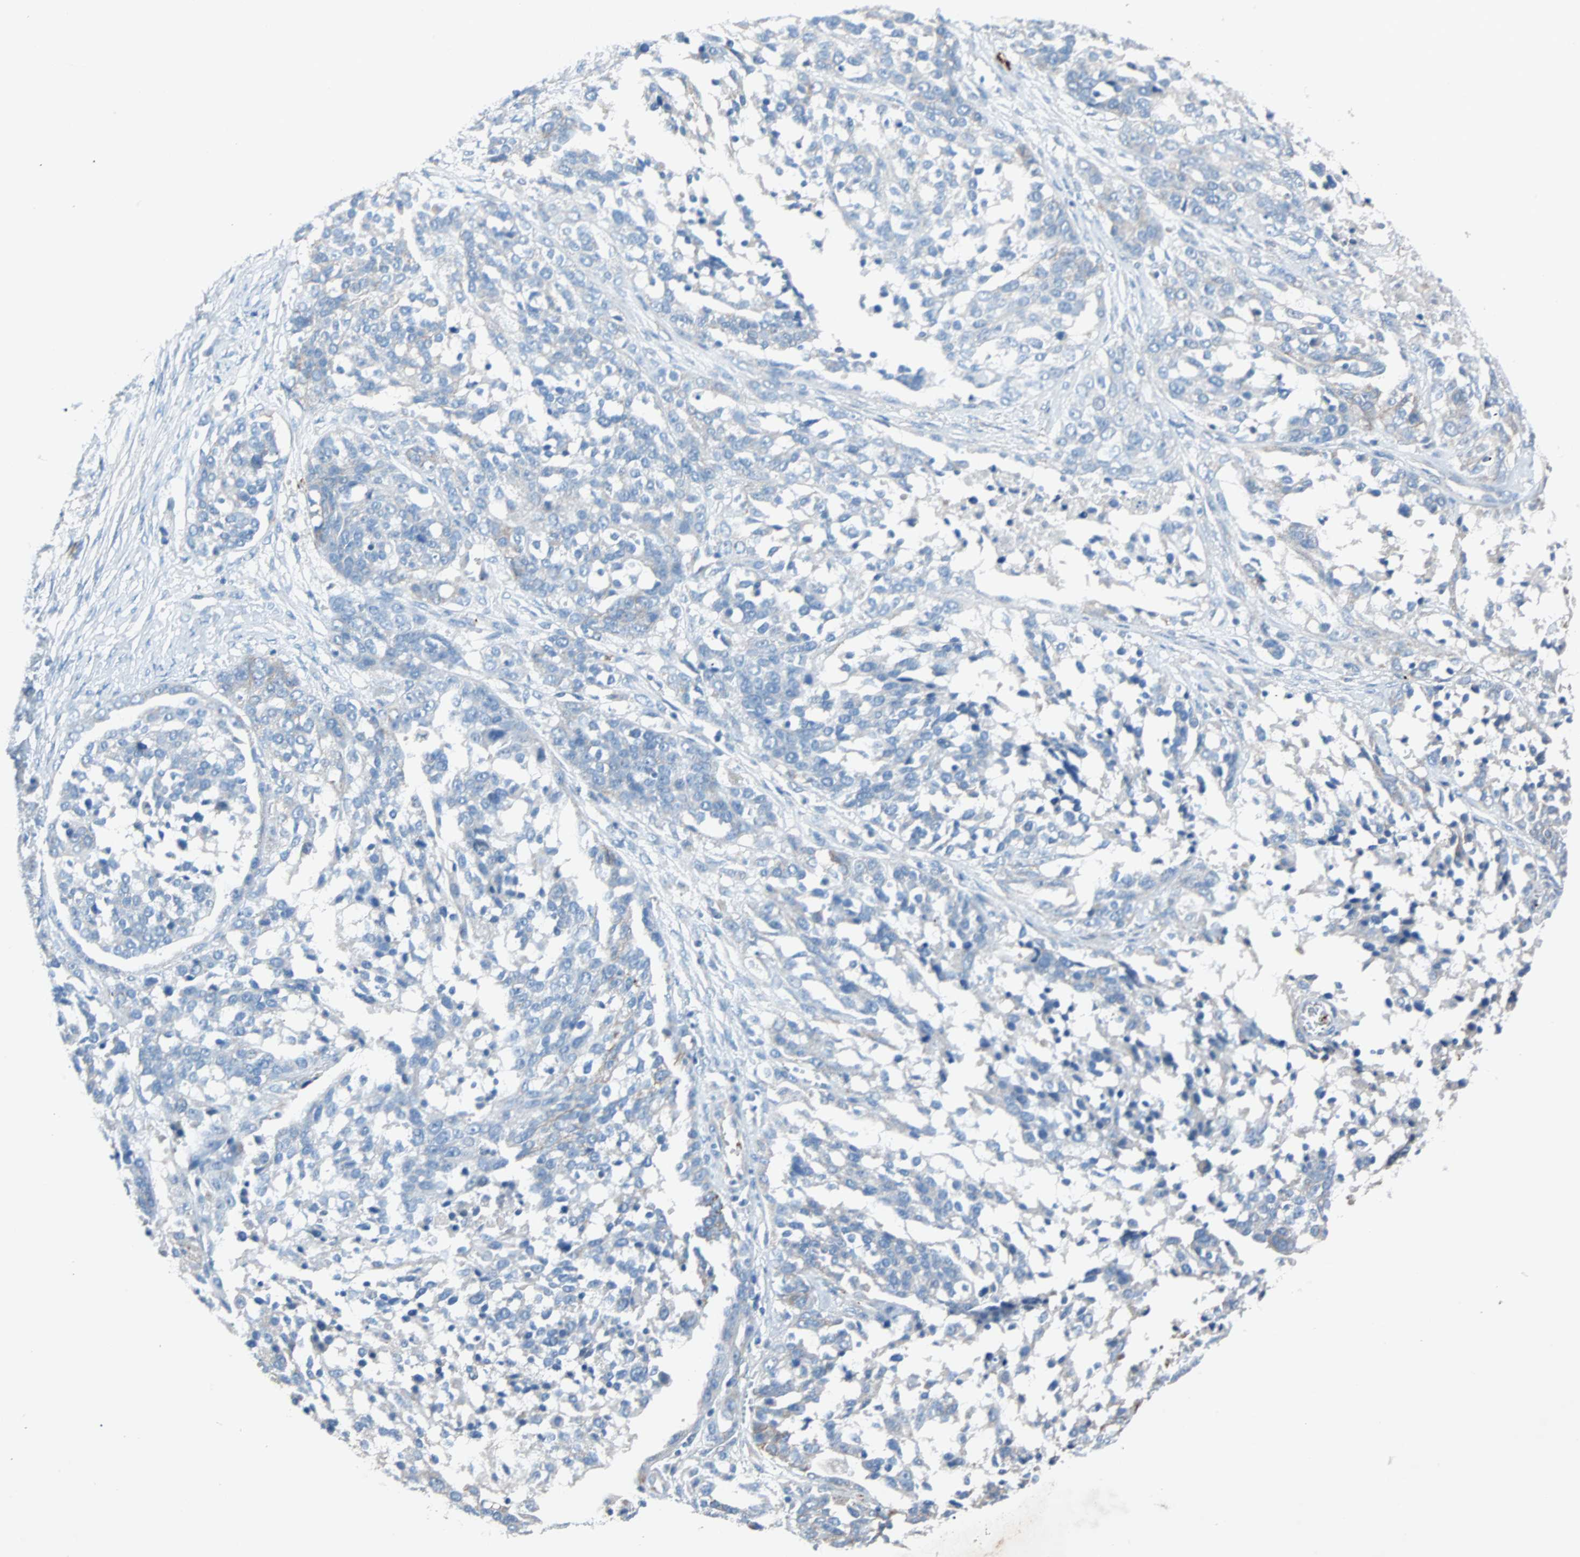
{"staining": {"intensity": "weak", "quantity": ">75%", "location": "cytoplasmic/membranous"}, "tissue": "ovarian cancer", "cell_type": "Tumor cells", "image_type": "cancer", "snomed": [{"axis": "morphology", "description": "Cystadenocarcinoma, serous, NOS"}, {"axis": "topography", "description": "Ovary"}], "caption": "Protein expression analysis of serous cystadenocarcinoma (ovarian) shows weak cytoplasmic/membranous expression in approximately >75% of tumor cells.", "gene": "LY6G6F", "patient": {"sex": "female", "age": 44}}